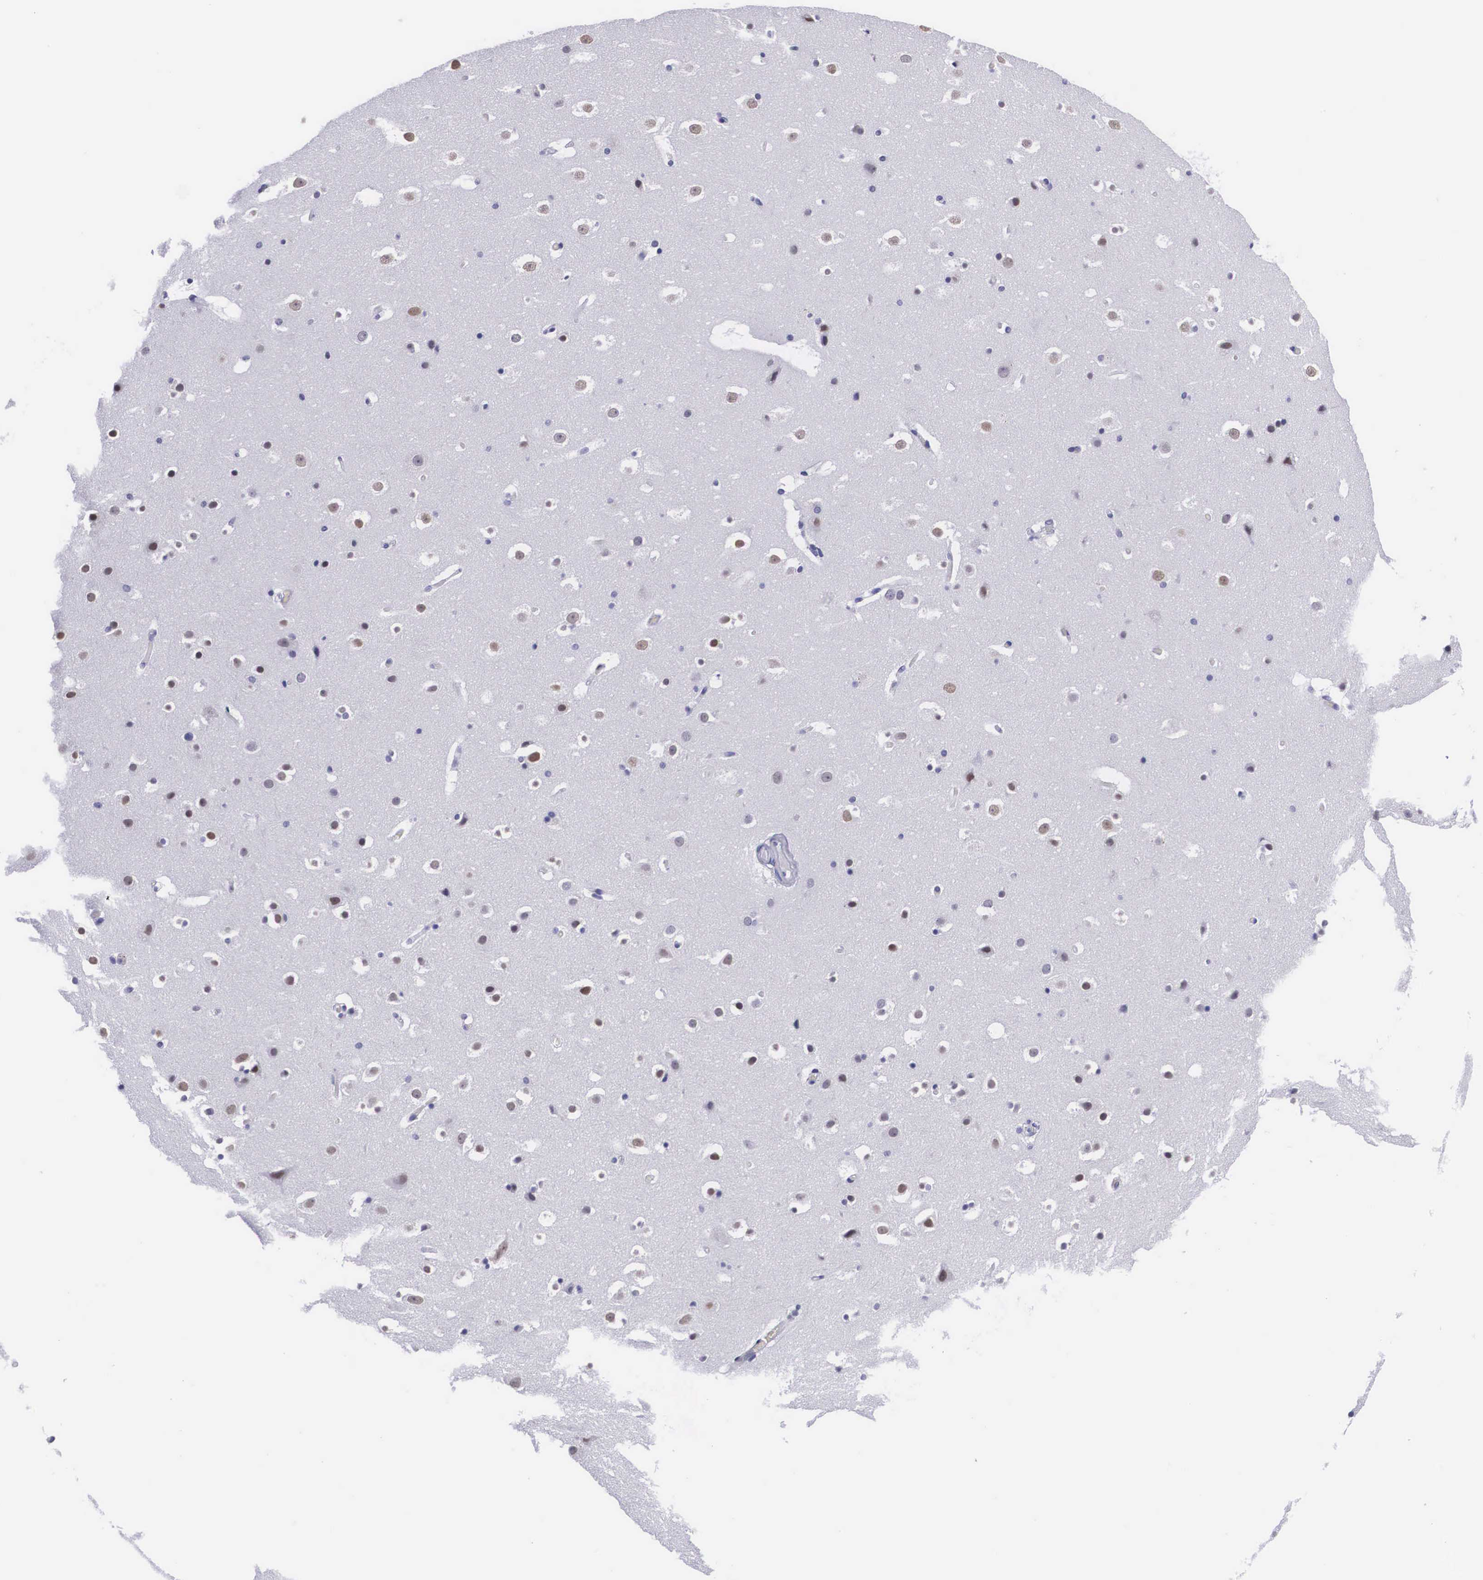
{"staining": {"intensity": "negative", "quantity": "none", "location": "none"}, "tissue": "hippocampus", "cell_type": "Glial cells", "image_type": "normal", "snomed": [{"axis": "morphology", "description": "Normal tissue, NOS"}, {"axis": "topography", "description": "Hippocampus"}], "caption": "This is an immunohistochemistry (IHC) image of unremarkable hippocampus. There is no positivity in glial cells.", "gene": "C22orf31", "patient": {"sex": "male", "age": 45}}